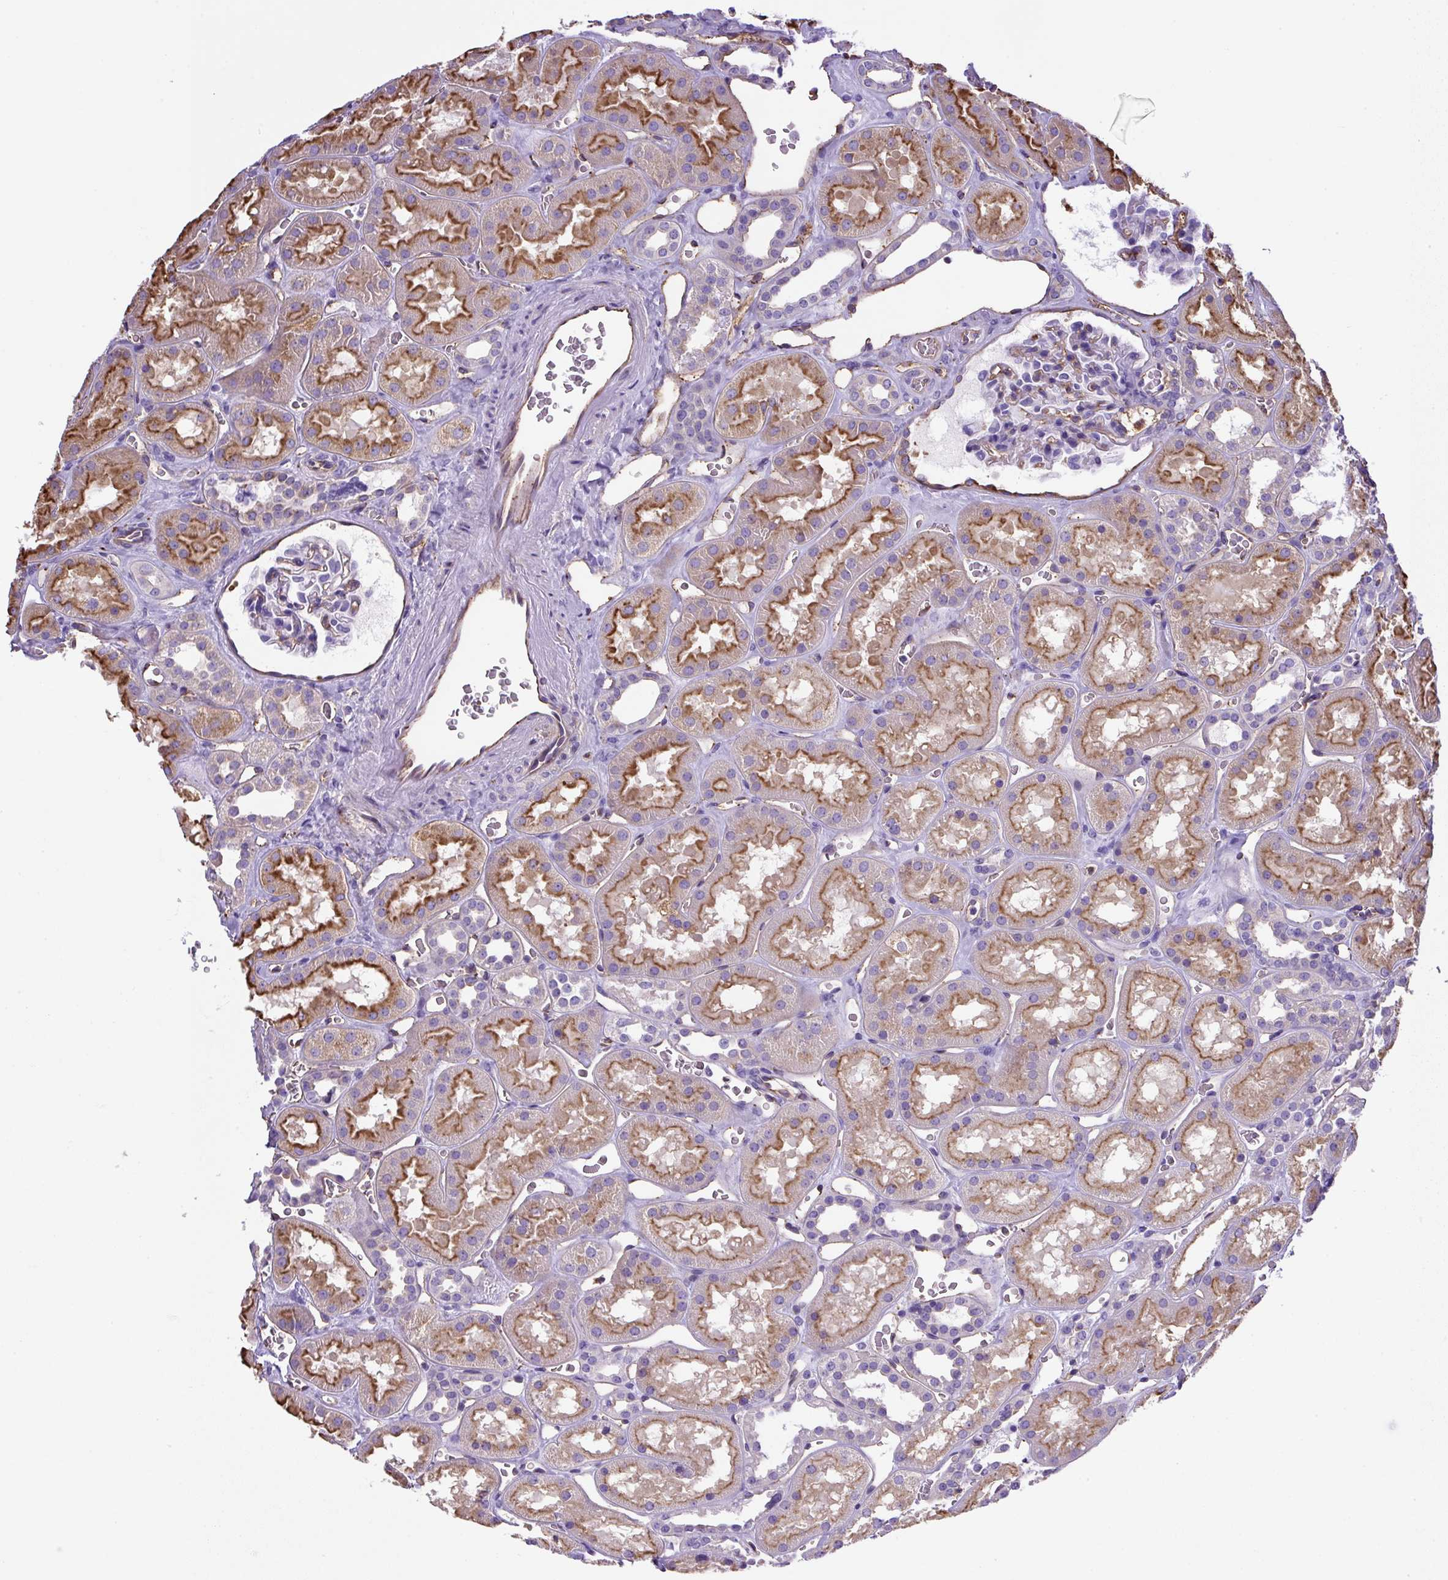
{"staining": {"intensity": "weak", "quantity": "25%-75%", "location": "cytoplasmic/membranous"}, "tissue": "kidney", "cell_type": "Cells in glomeruli", "image_type": "normal", "snomed": [{"axis": "morphology", "description": "Normal tissue, NOS"}, {"axis": "topography", "description": "Kidney"}], "caption": "An immunohistochemistry (IHC) micrograph of benign tissue is shown. Protein staining in brown shows weak cytoplasmic/membranous positivity in kidney within cells in glomeruli.", "gene": "MAGEB5", "patient": {"sex": "female", "age": 41}}